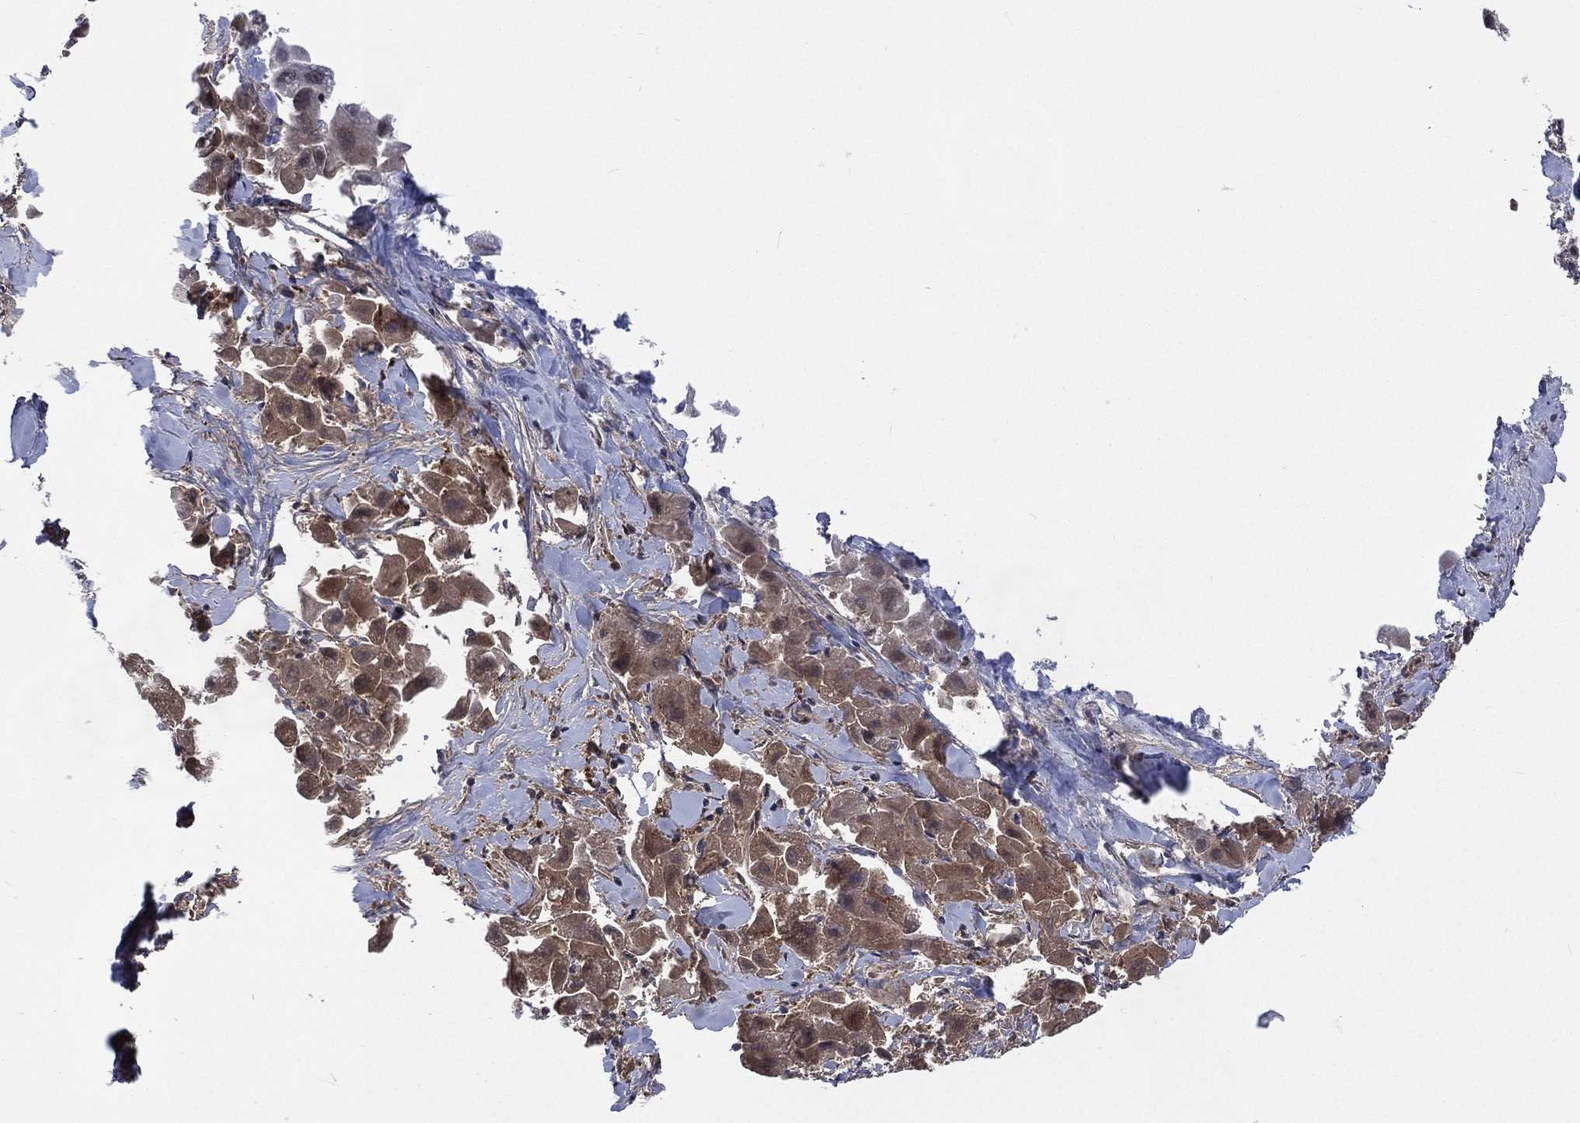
{"staining": {"intensity": "moderate", "quantity": "25%-75%", "location": "cytoplasmic/membranous"}, "tissue": "liver cancer", "cell_type": "Tumor cells", "image_type": "cancer", "snomed": [{"axis": "morphology", "description": "Carcinoma, Hepatocellular, NOS"}, {"axis": "topography", "description": "Liver"}], "caption": "Moderate cytoplasmic/membranous positivity for a protein is appreciated in about 25%-75% of tumor cells of hepatocellular carcinoma (liver) using IHC.", "gene": "MTAP", "patient": {"sex": "male", "age": 24}}